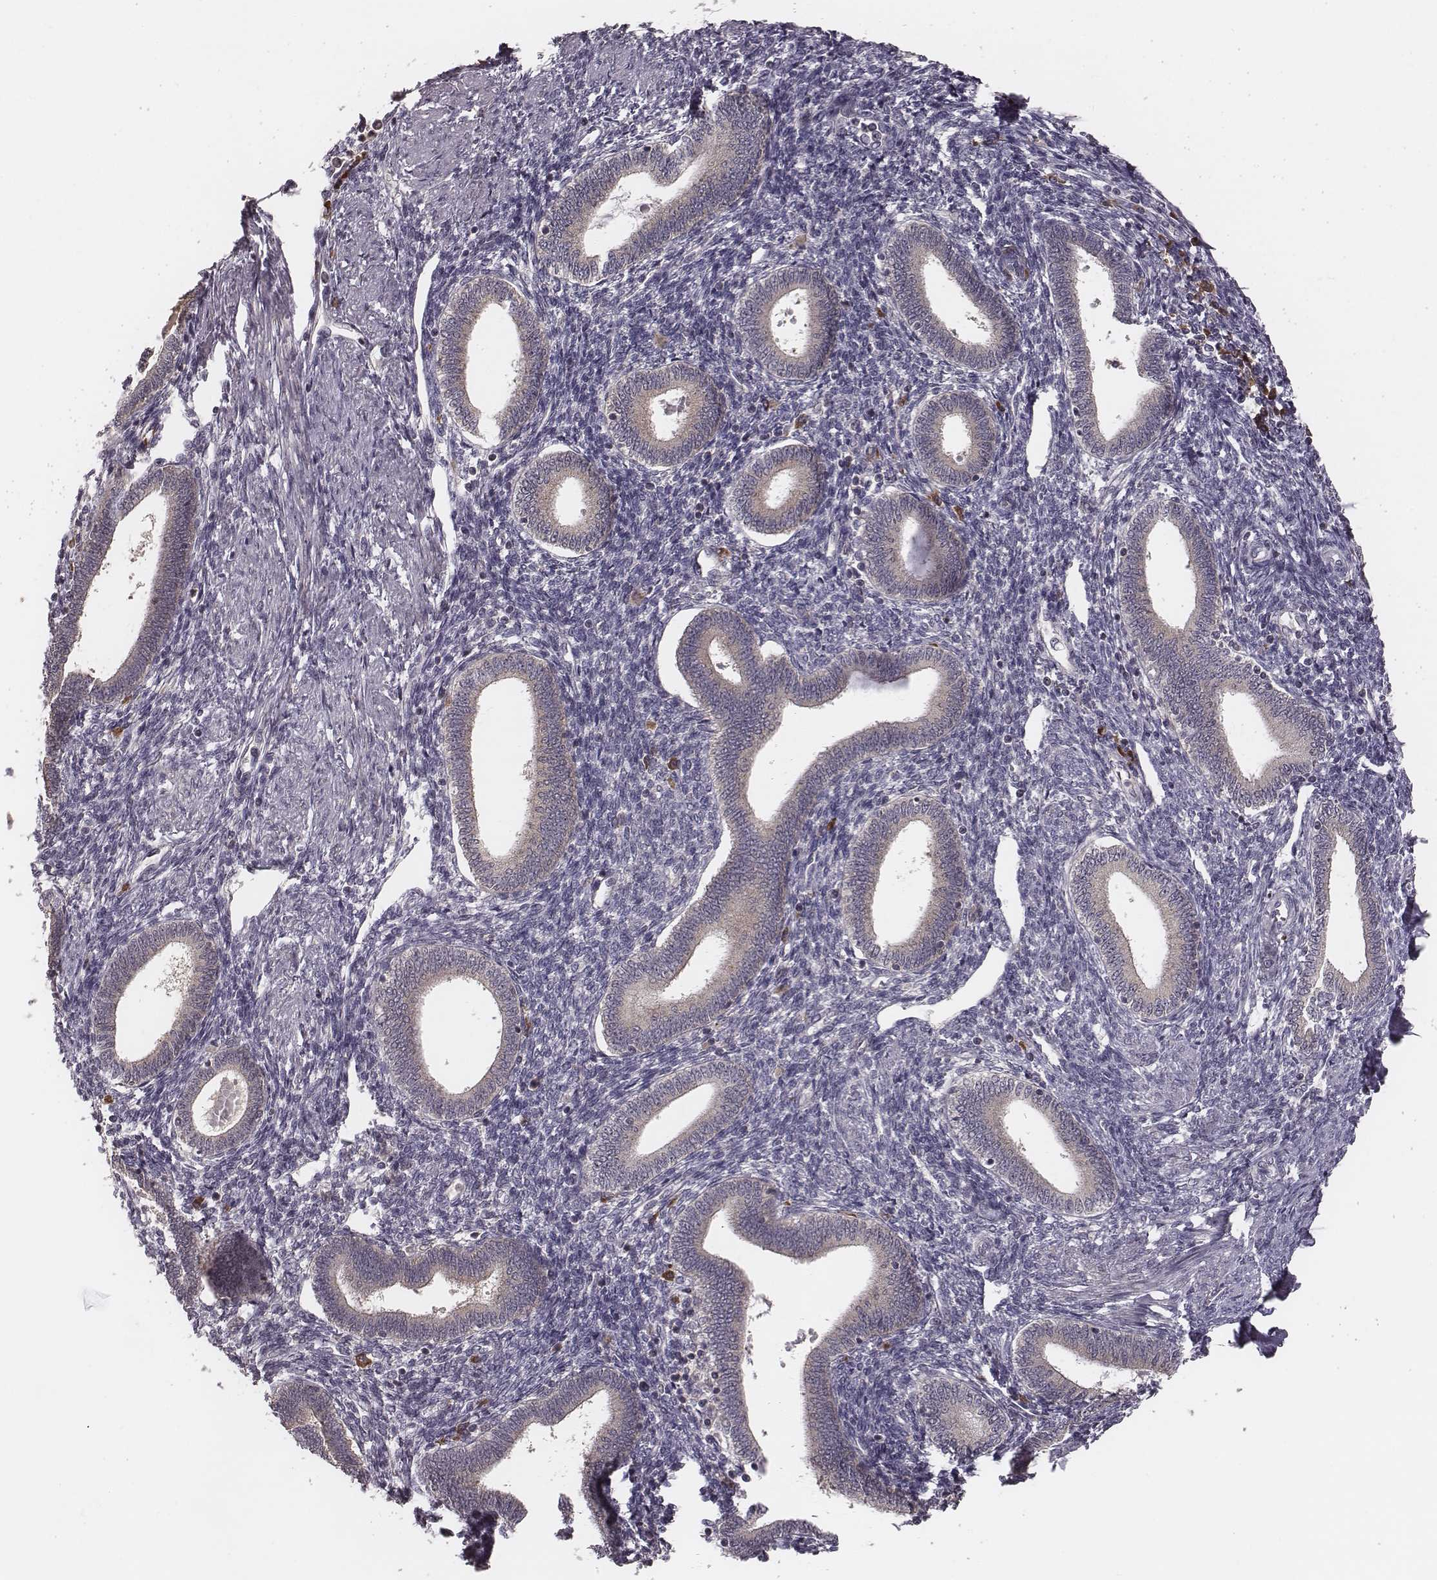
{"staining": {"intensity": "negative", "quantity": "none", "location": "none"}, "tissue": "endometrium", "cell_type": "Cells in endometrial stroma", "image_type": "normal", "snomed": [{"axis": "morphology", "description": "Normal tissue, NOS"}, {"axis": "topography", "description": "Endometrium"}], "caption": "This is an immunohistochemistry micrograph of unremarkable human endometrium. There is no staining in cells in endometrial stroma.", "gene": "P2RX5", "patient": {"sex": "female", "age": 42}}